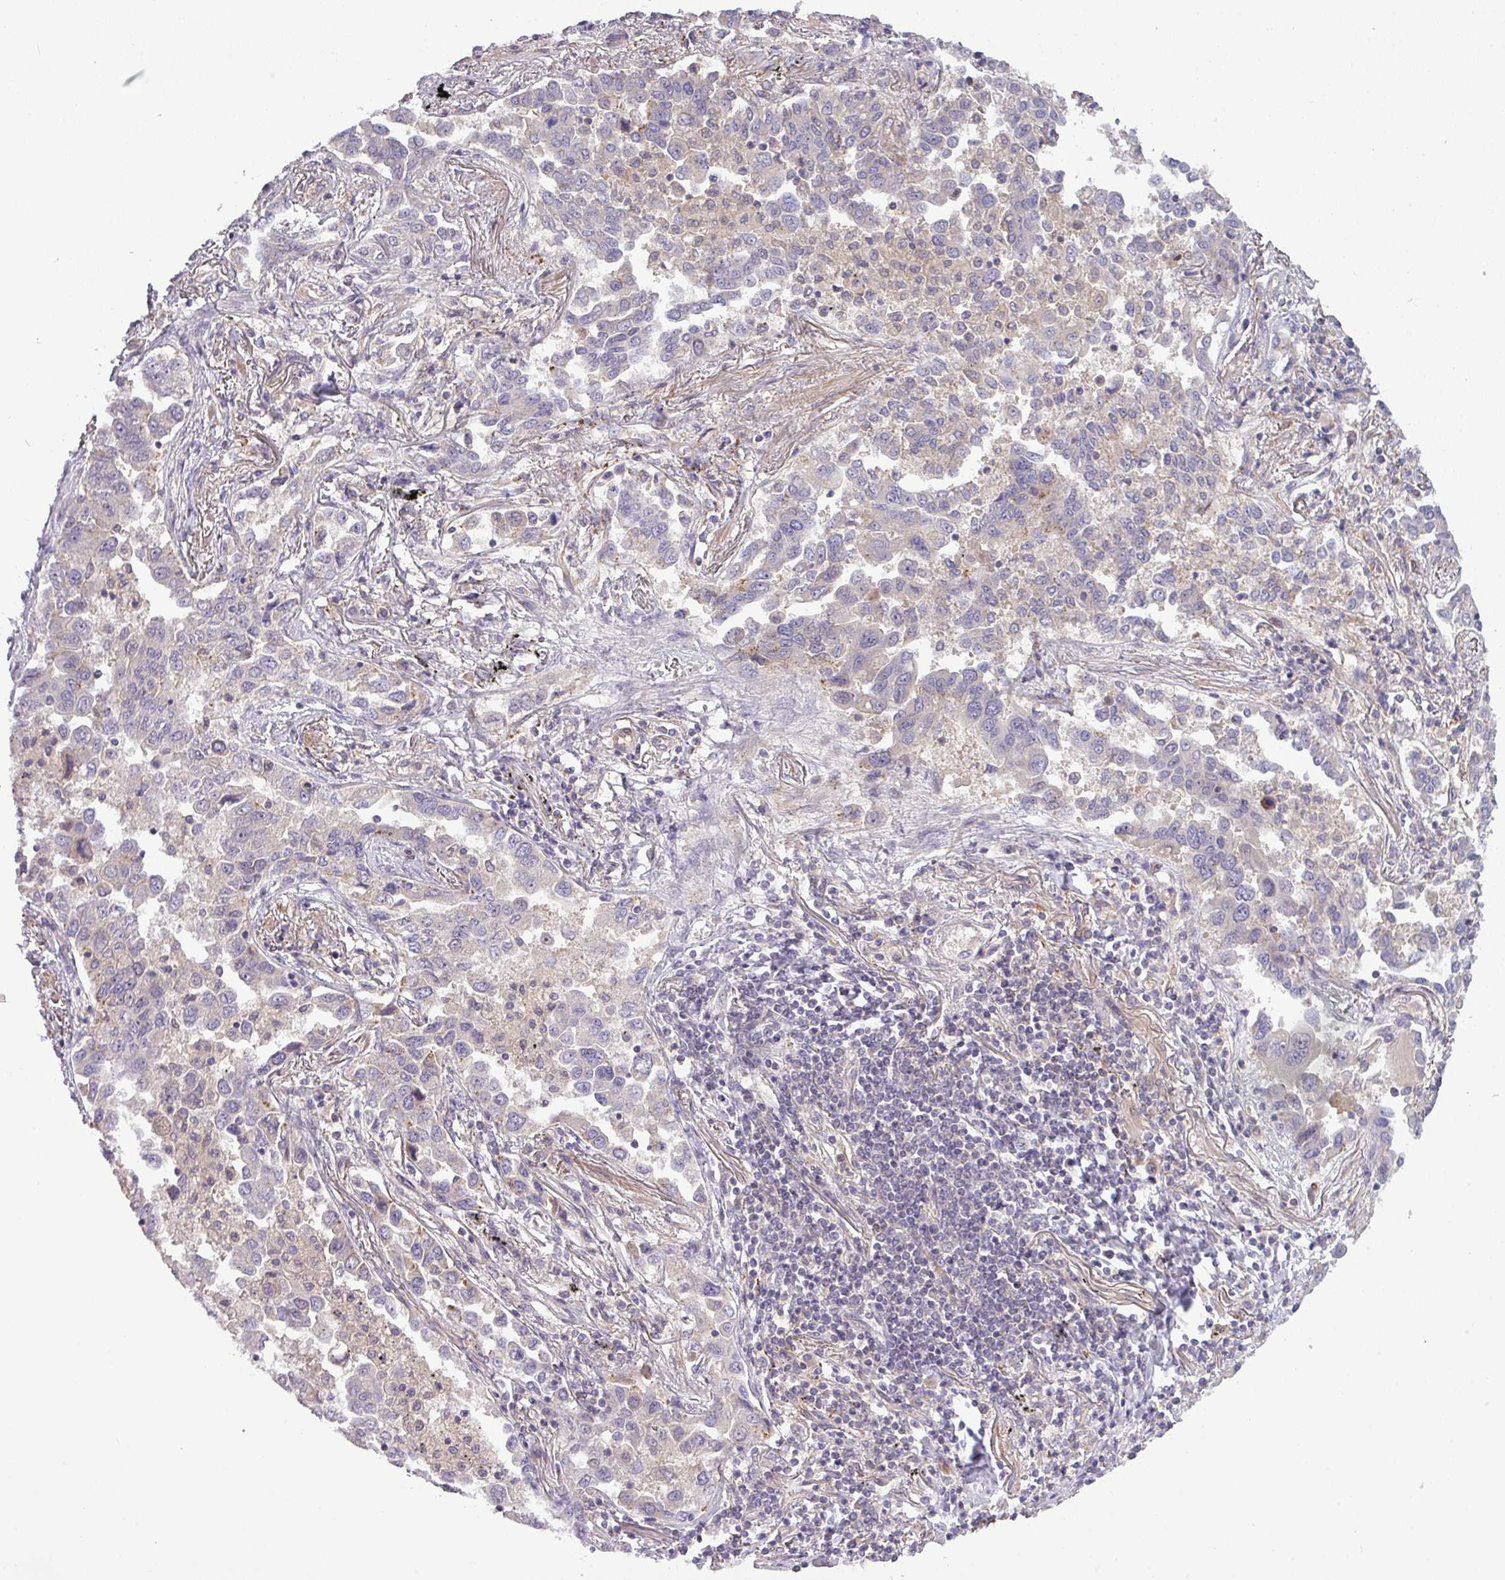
{"staining": {"intensity": "negative", "quantity": "none", "location": "none"}, "tissue": "lung cancer", "cell_type": "Tumor cells", "image_type": "cancer", "snomed": [{"axis": "morphology", "description": "Adenocarcinoma, NOS"}, {"axis": "topography", "description": "Lung"}], "caption": "Immunohistochemistry micrograph of neoplastic tissue: human adenocarcinoma (lung) stained with DAB displays no significant protein positivity in tumor cells.", "gene": "ZNF35", "patient": {"sex": "male", "age": 67}}